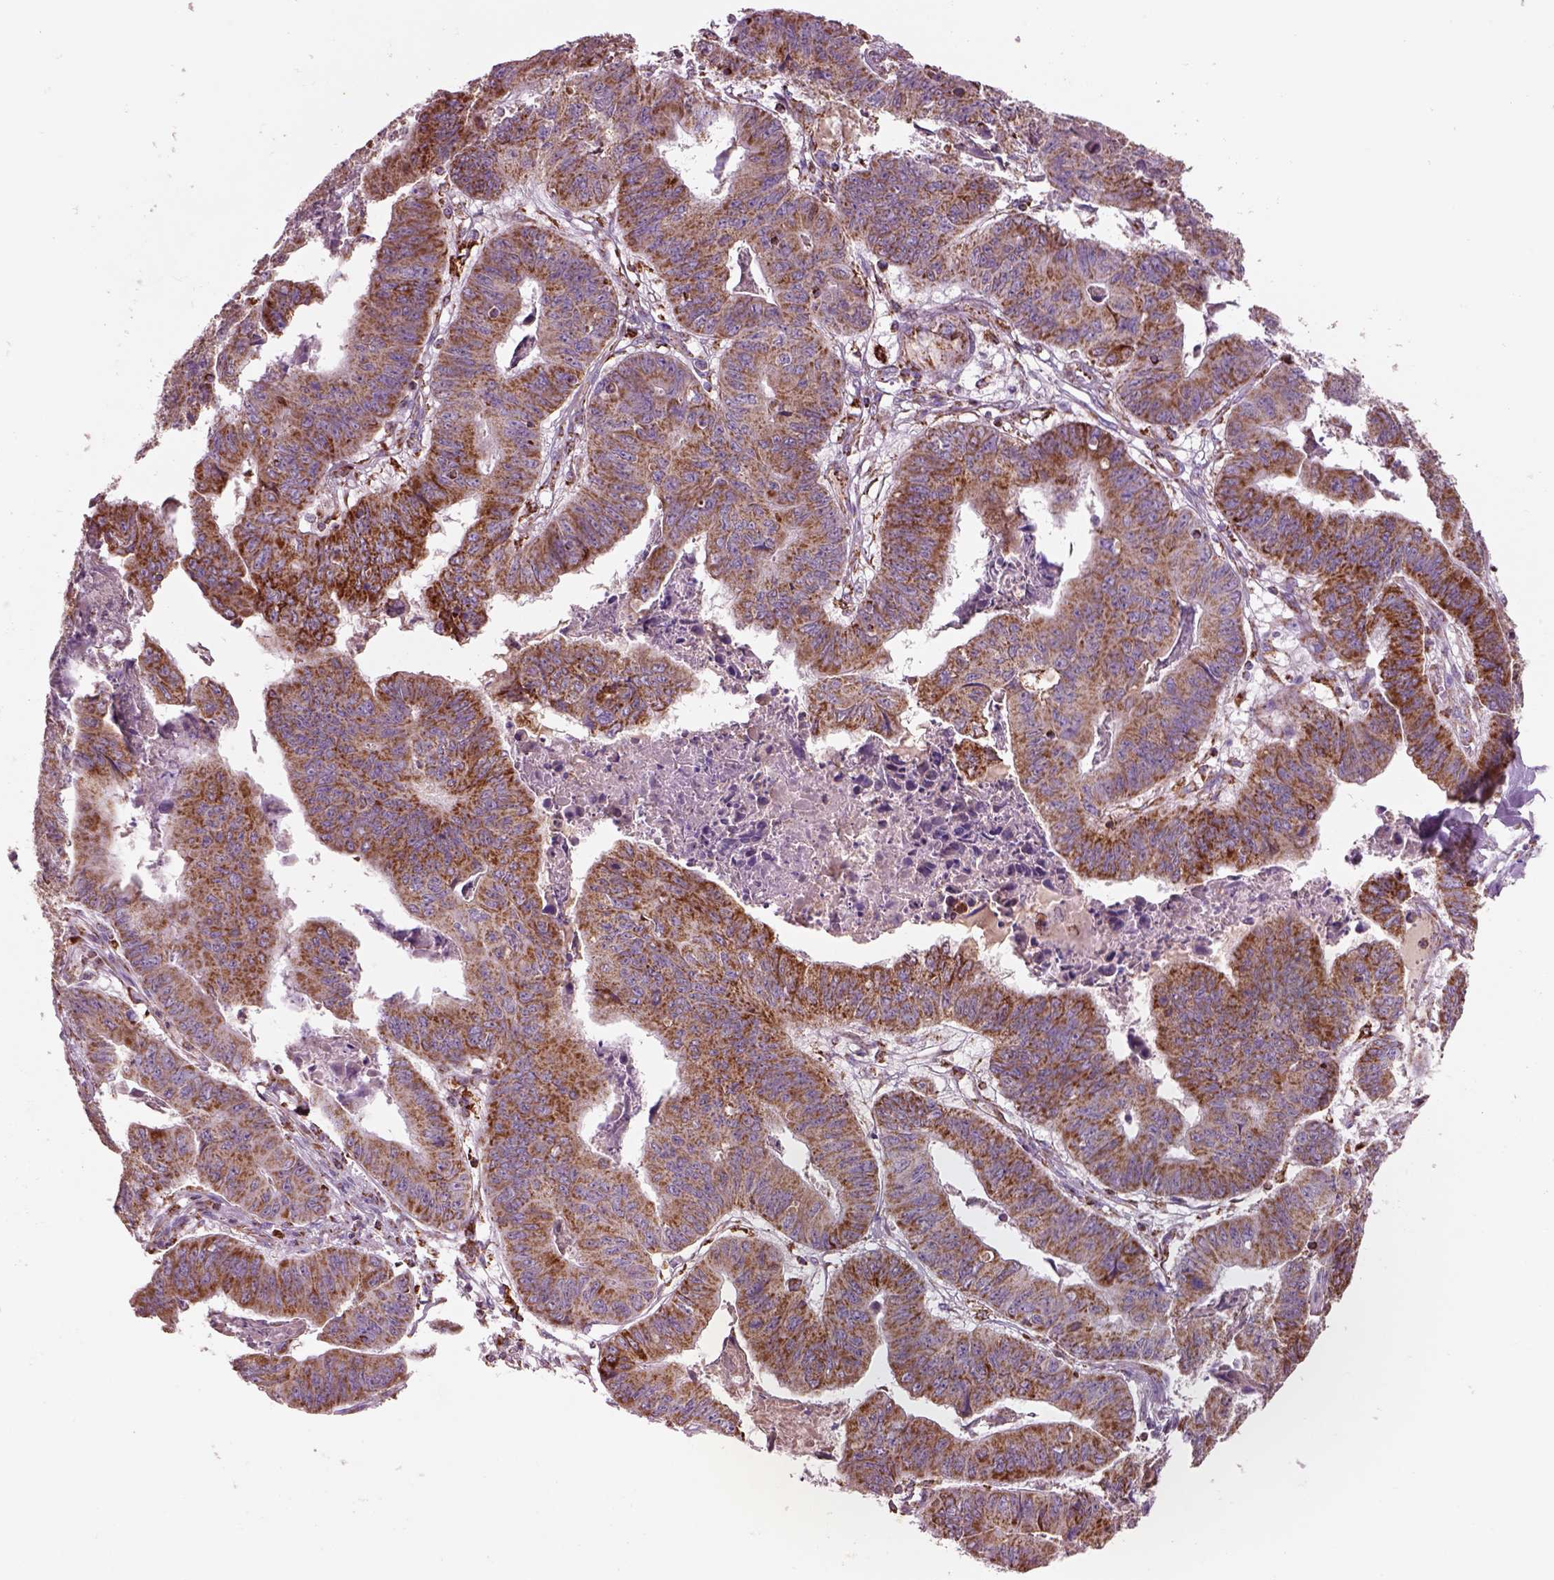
{"staining": {"intensity": "strong", "quantity": ">75%", "location": "cytoplasmic/membranous"}, "tissue": "stomach cancer", "cell_type": "Tumor cells", "image_type": "cancer", "snomed": [{"axis": "morphology", "description": "Adenocarcinoma, NOS"}, {"axis": "topography", "description": "Stomach, lower"}], "caption": "Protein staining by immunohistochemistry (IHC) displays strong cytoplasmic/membranous positivity in about >75% of tumor cells in adenocarcinoma (stomach).", "gene": "SLC25A24", "patient": {"sex": "male", "age": 77}}